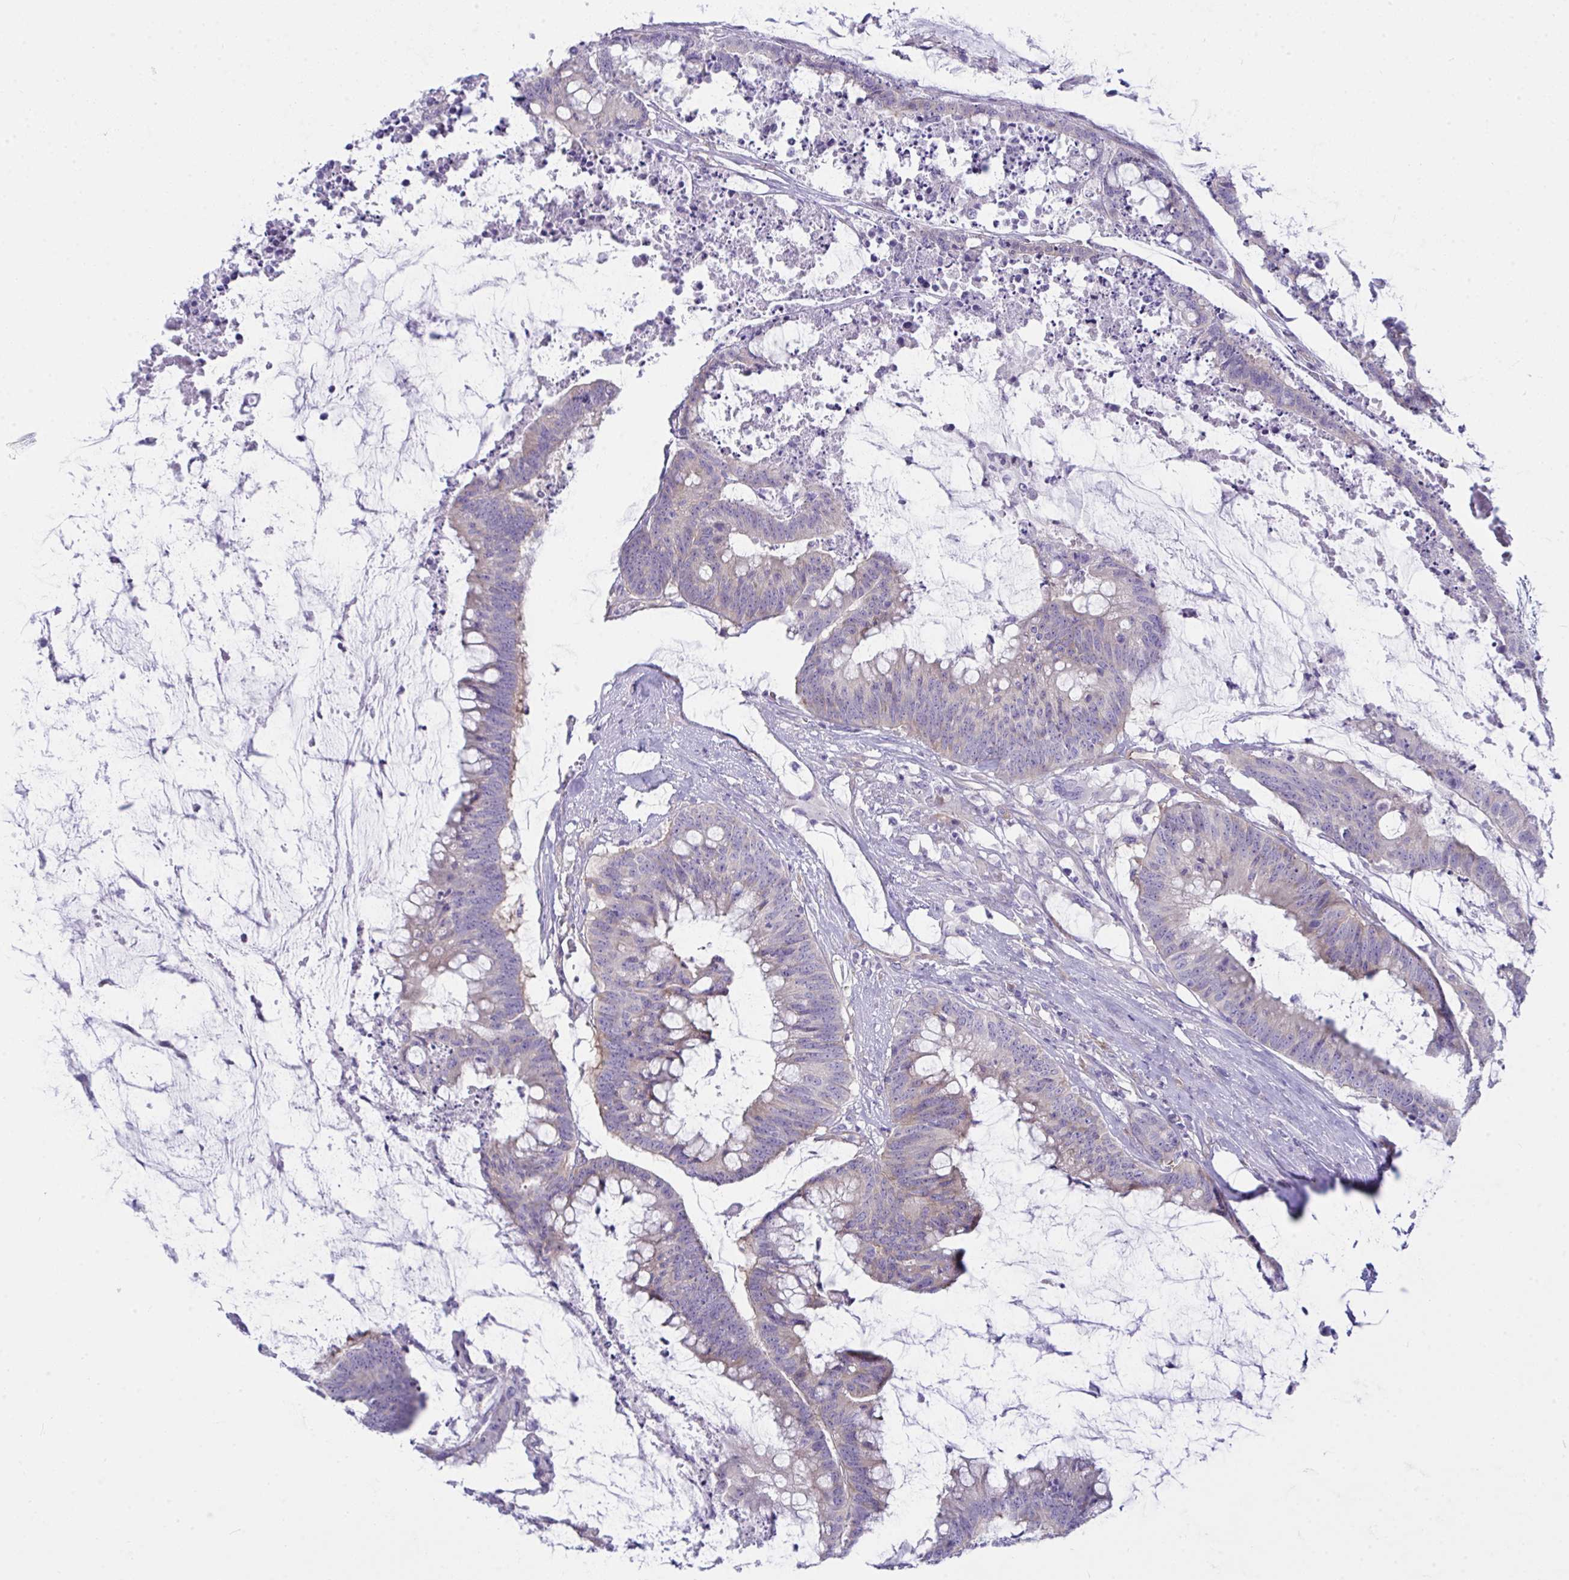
{"staining": {"intensity": "negative", "quantity": "none", "location": "none"}, "tissue": "colorectal cancer", "cell_type": "Tumor cells", "image_type": "cancer", "snomed": [{"axis": "morphology", "description": "Adenocarcinoma, NOS"}, {"axis": "topography", "description": "Colon"}], "caption": "IHC of human colorectal cancer (adenocarcinoma) shows no positivity in tumor cells.", "gene": "GAB1", "patient": {"sex": "male", "age": 62}}